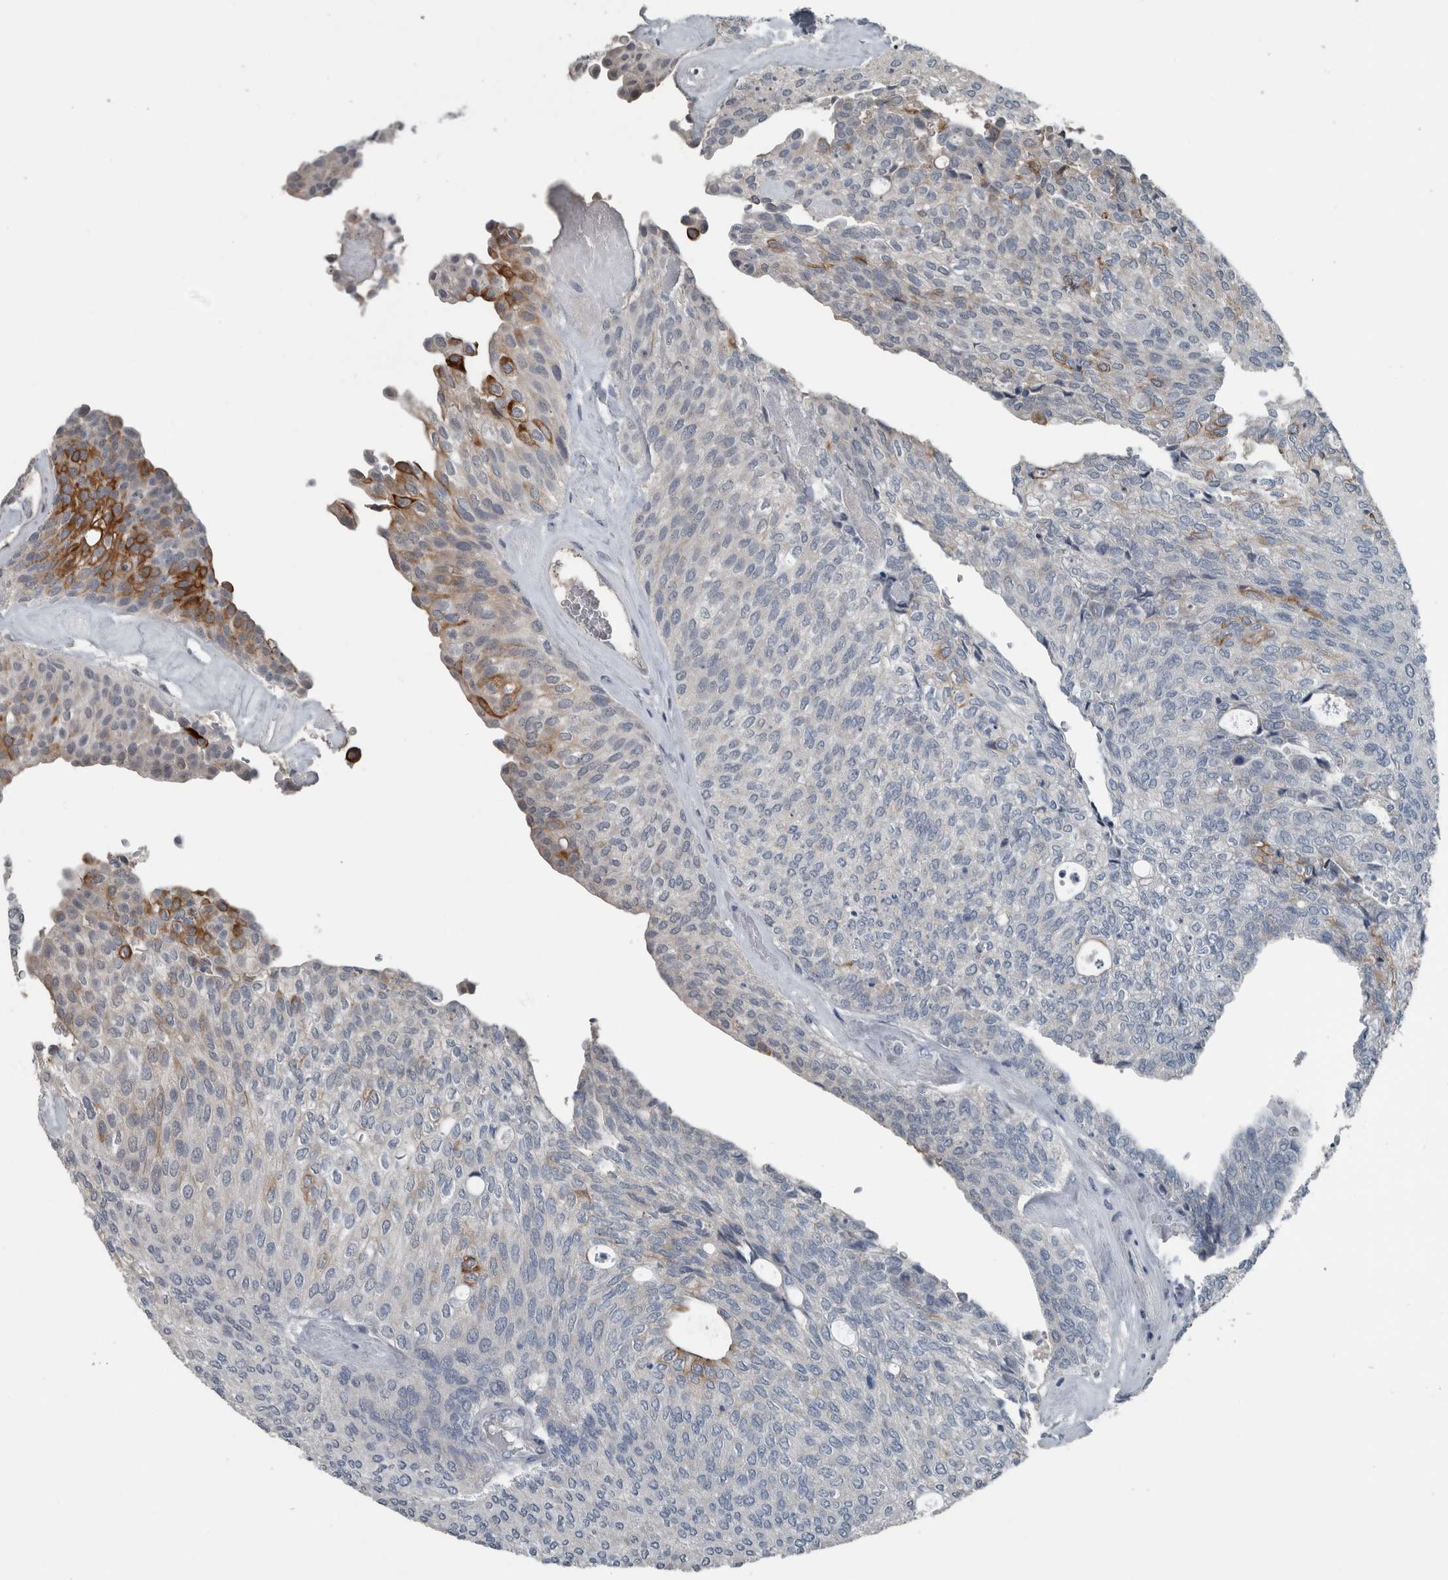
{"staining": {"intensity": "moderate", "quantity": "<25%", "location": "cytoplasmic/membranous"}, "tissue": "urothelial cancer", "cell_type": "Tumor cells", "image_type": "cancer", "snomed": [{"axis": "morphology", "description": "Urothelial carcinoma, Low grade"}, {"axis": "topography", "description": "Urinary bladder"}], "caption": "IHC (DAB (3,3'-diaminobenzidine)) staining of urothelial cancer demonstrates moderate cytoplasmic/membranous protein expression in about <25% of tumor cells.", "gene": "KRT20", "patient": {"sex": "female", "age": 79}}